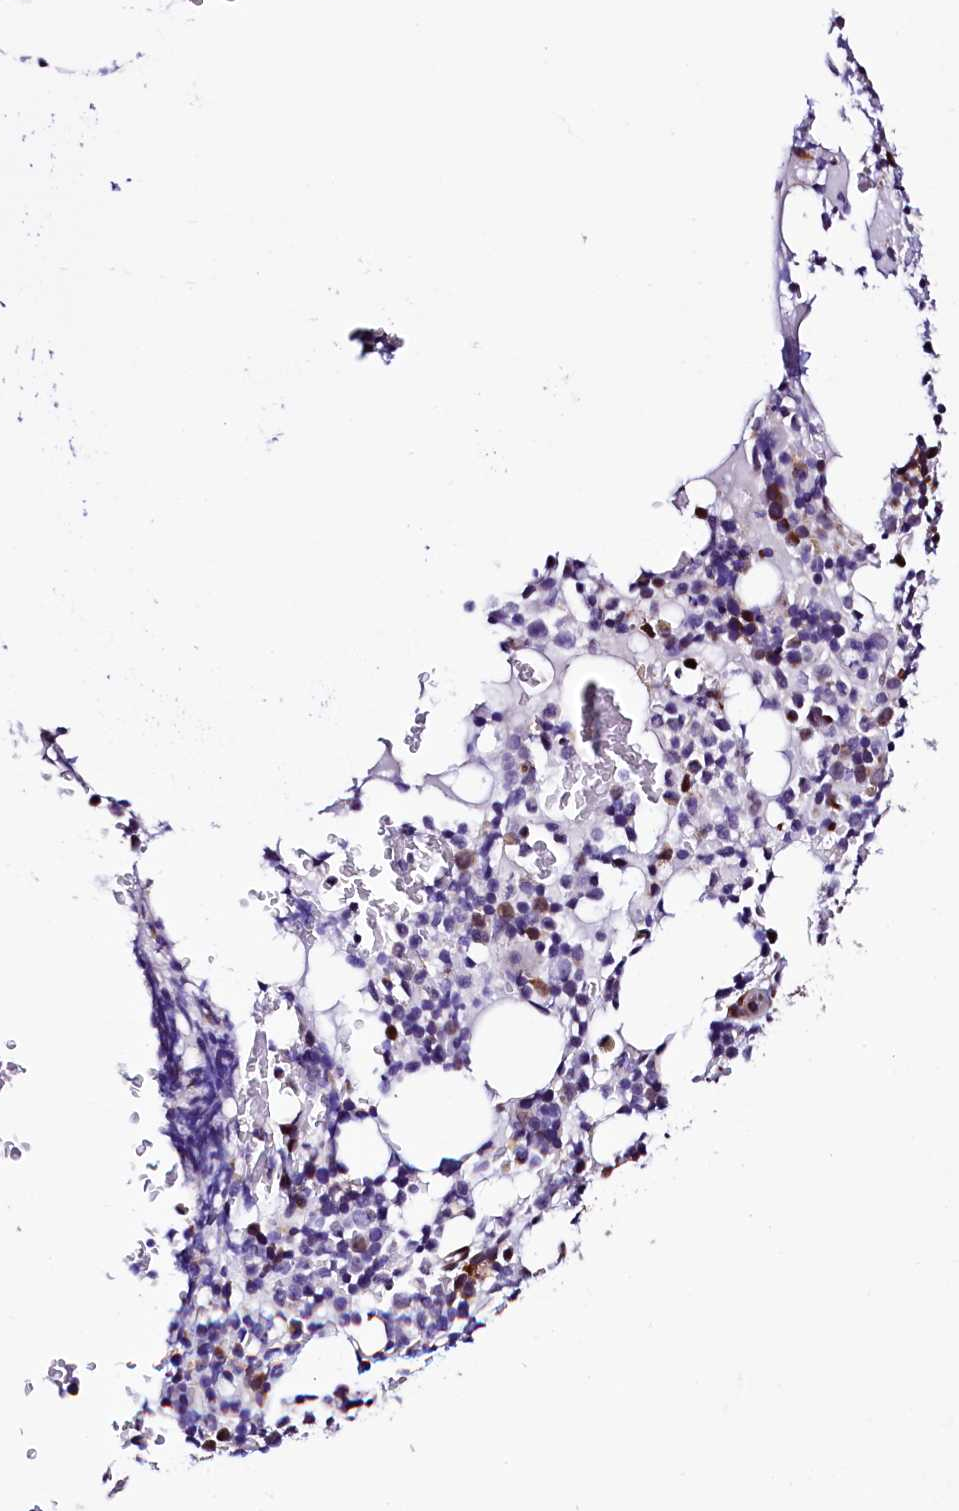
{"staining": {"intensity": "strong", "quantity": "<25%", "location": "cytoplasmic/membranous,nuclear"}, "tissue": "bone marrow", "cell_type": "Hematopoietic cells", "image_type": "normal", "snomed": [{"axis": "morphology", "description": "Normal tissue, NOS"}, {"axis": "topography", "description": "Bone marrow"}], "caption": "Protein staining displays strong cytoplasmic/membranous,nuclear positivity in approximately <25% of hematopoietic cells in benign bone marrow.", "gene": "TRMT112", "patient": {"sex": "male", "age": 58}}